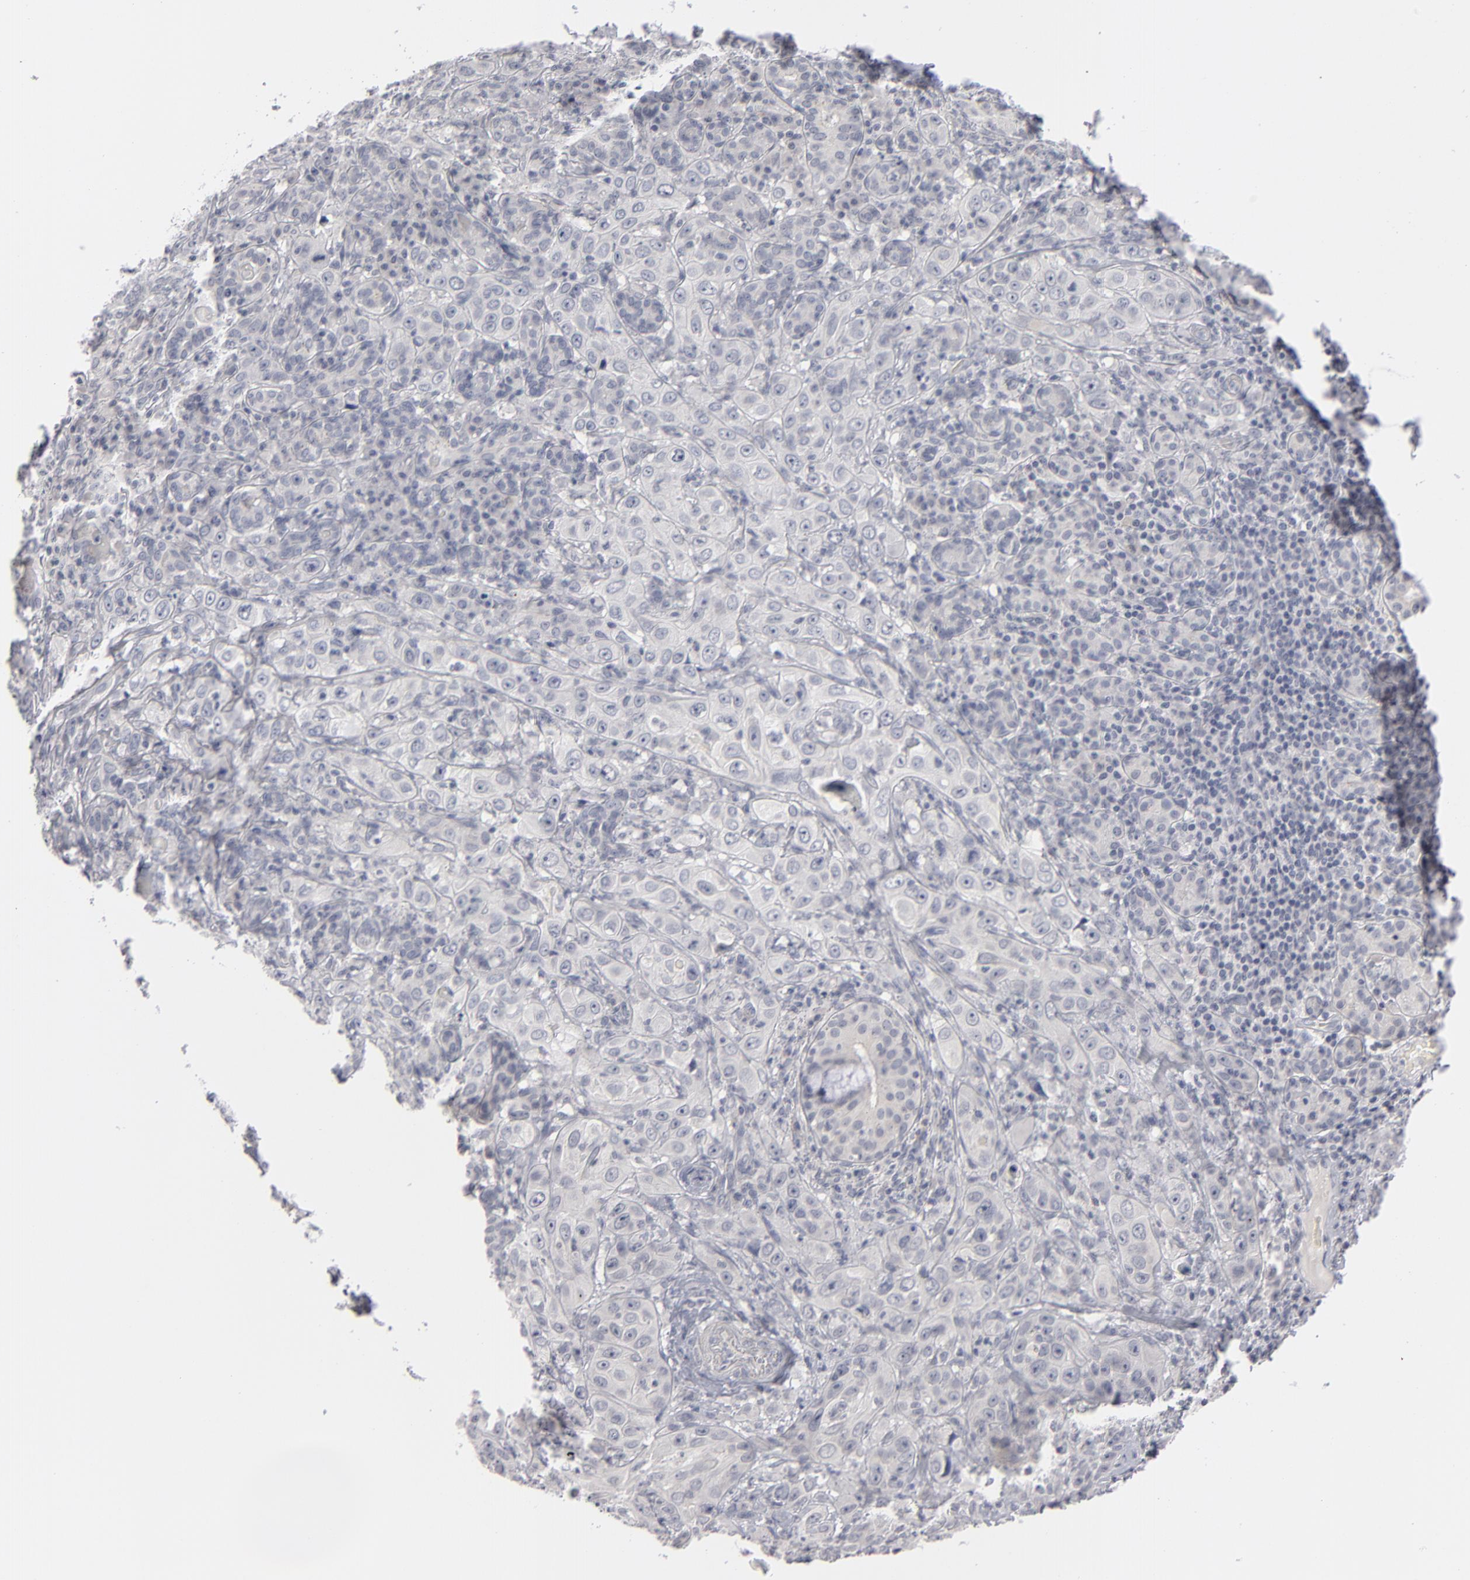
{"staining": {"intensity": "negative", "quantity": "none", "location": "none"}, "tissue": "skin cancer", "cell_type": "Tumor cells", "image_type": "cancer", "snomed": [{"axis": "morphology", "description": "Squamous cell carcinoma, NOS"}, {"axis": "topography", "description": "Skin"}], "caption": "Micrograph shows no protein positivity in tumor cells of squamous cell carcinoma (skin) tissue. (Stains: DAB (3,3'-diaminobenzidine) IHC with hematoxylin counter stain, Microscopy: brightfield microscopy at high magnification).", "gene": "KIAA1210", "patient": {"sex": "male", "age": 84}}